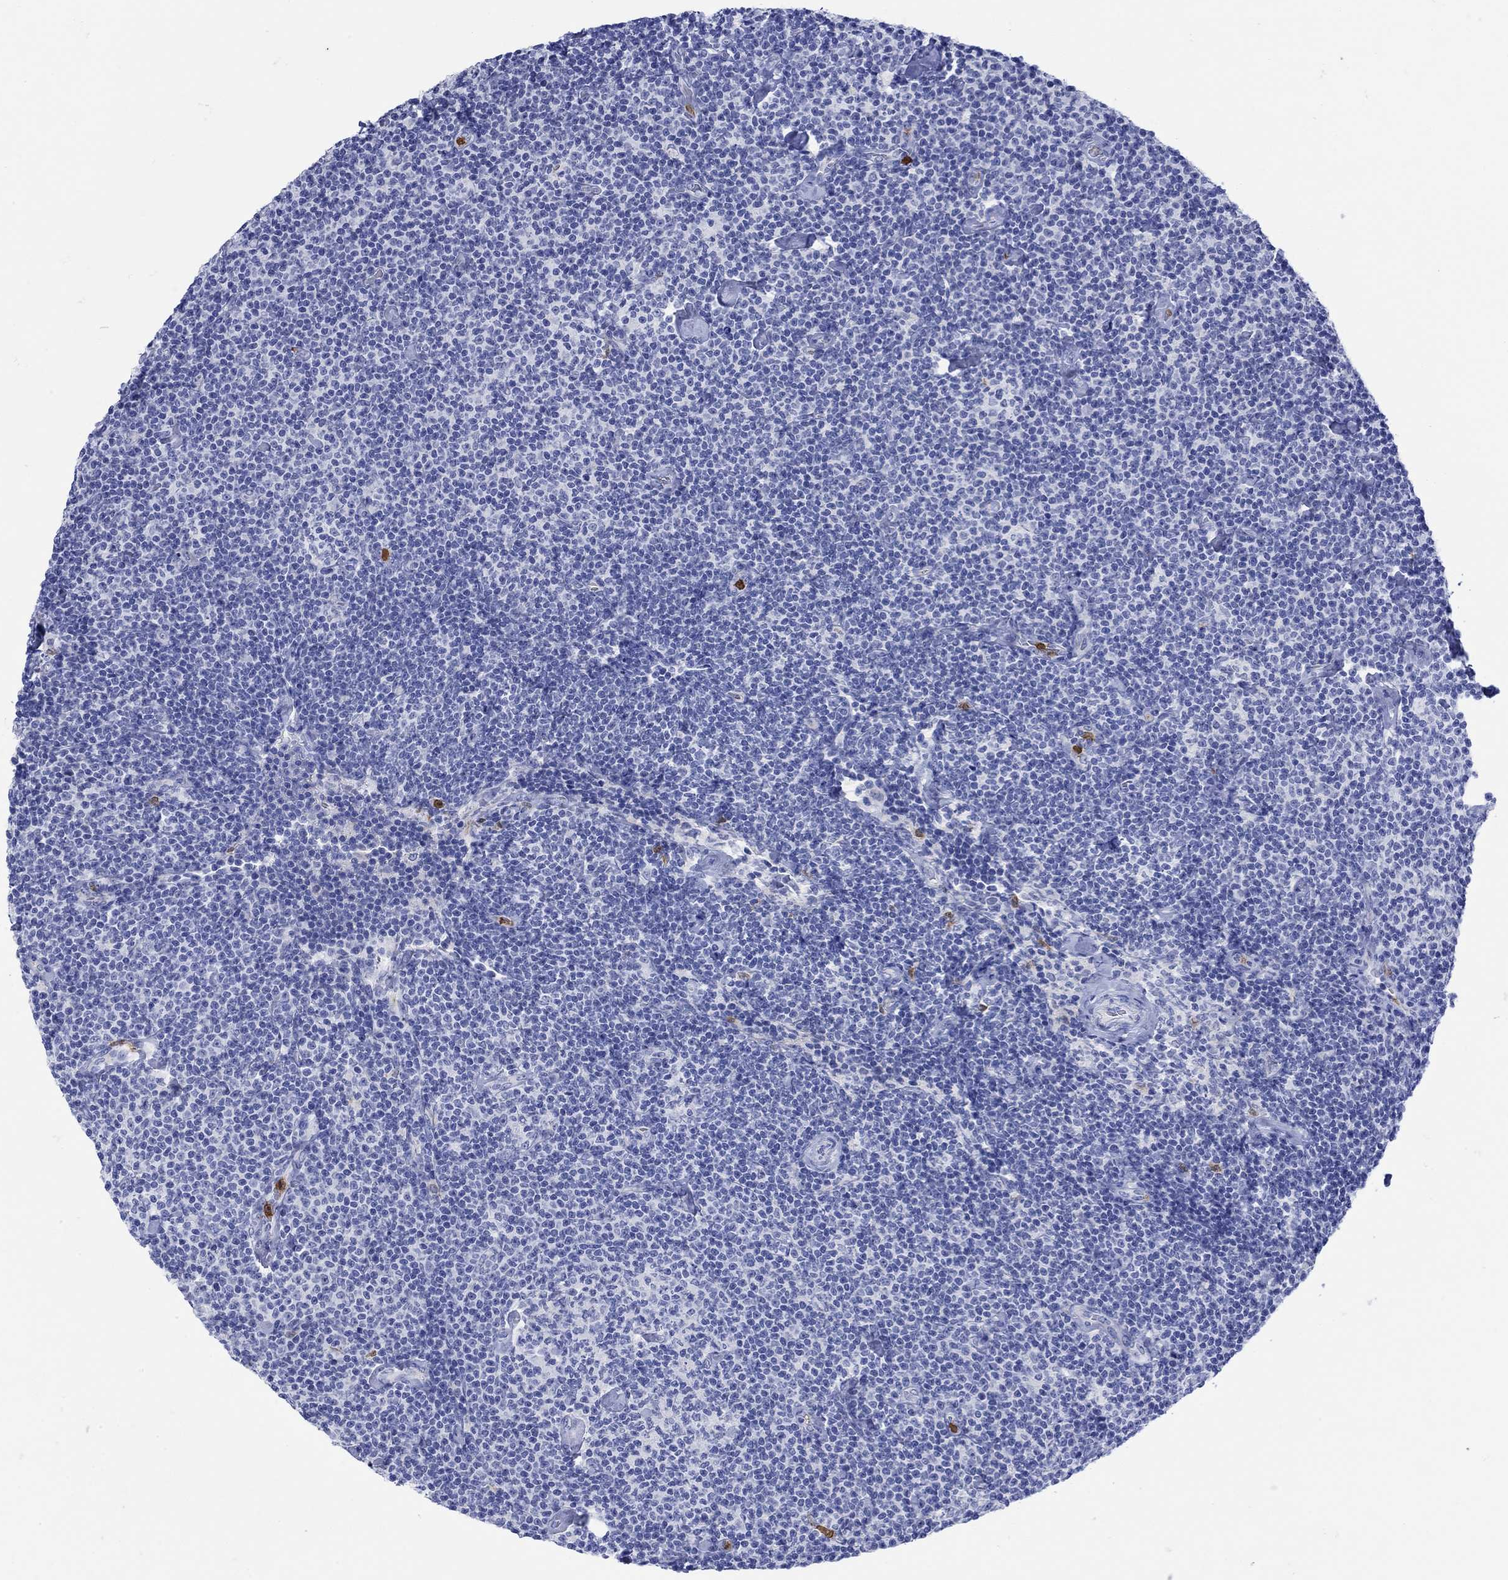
{"staining": {"intensity": "negative", "quantity": "none", "location": "none"}, "tissue": "lymphoma", "cell_type": "Tumor cells", "image_type": "cancer", "snomed": [{"axis": "morphology", "description": "Malignant lymphoma, non-Hodgkin's type, Low grade"}, {"axis": "topography", "description": "Lymph node"}], "caption": "Tumor cells are negative for protein expression in human lymphoma.", "gene": "LINGO3", "patient": {"sex": "male", "age": 81}}